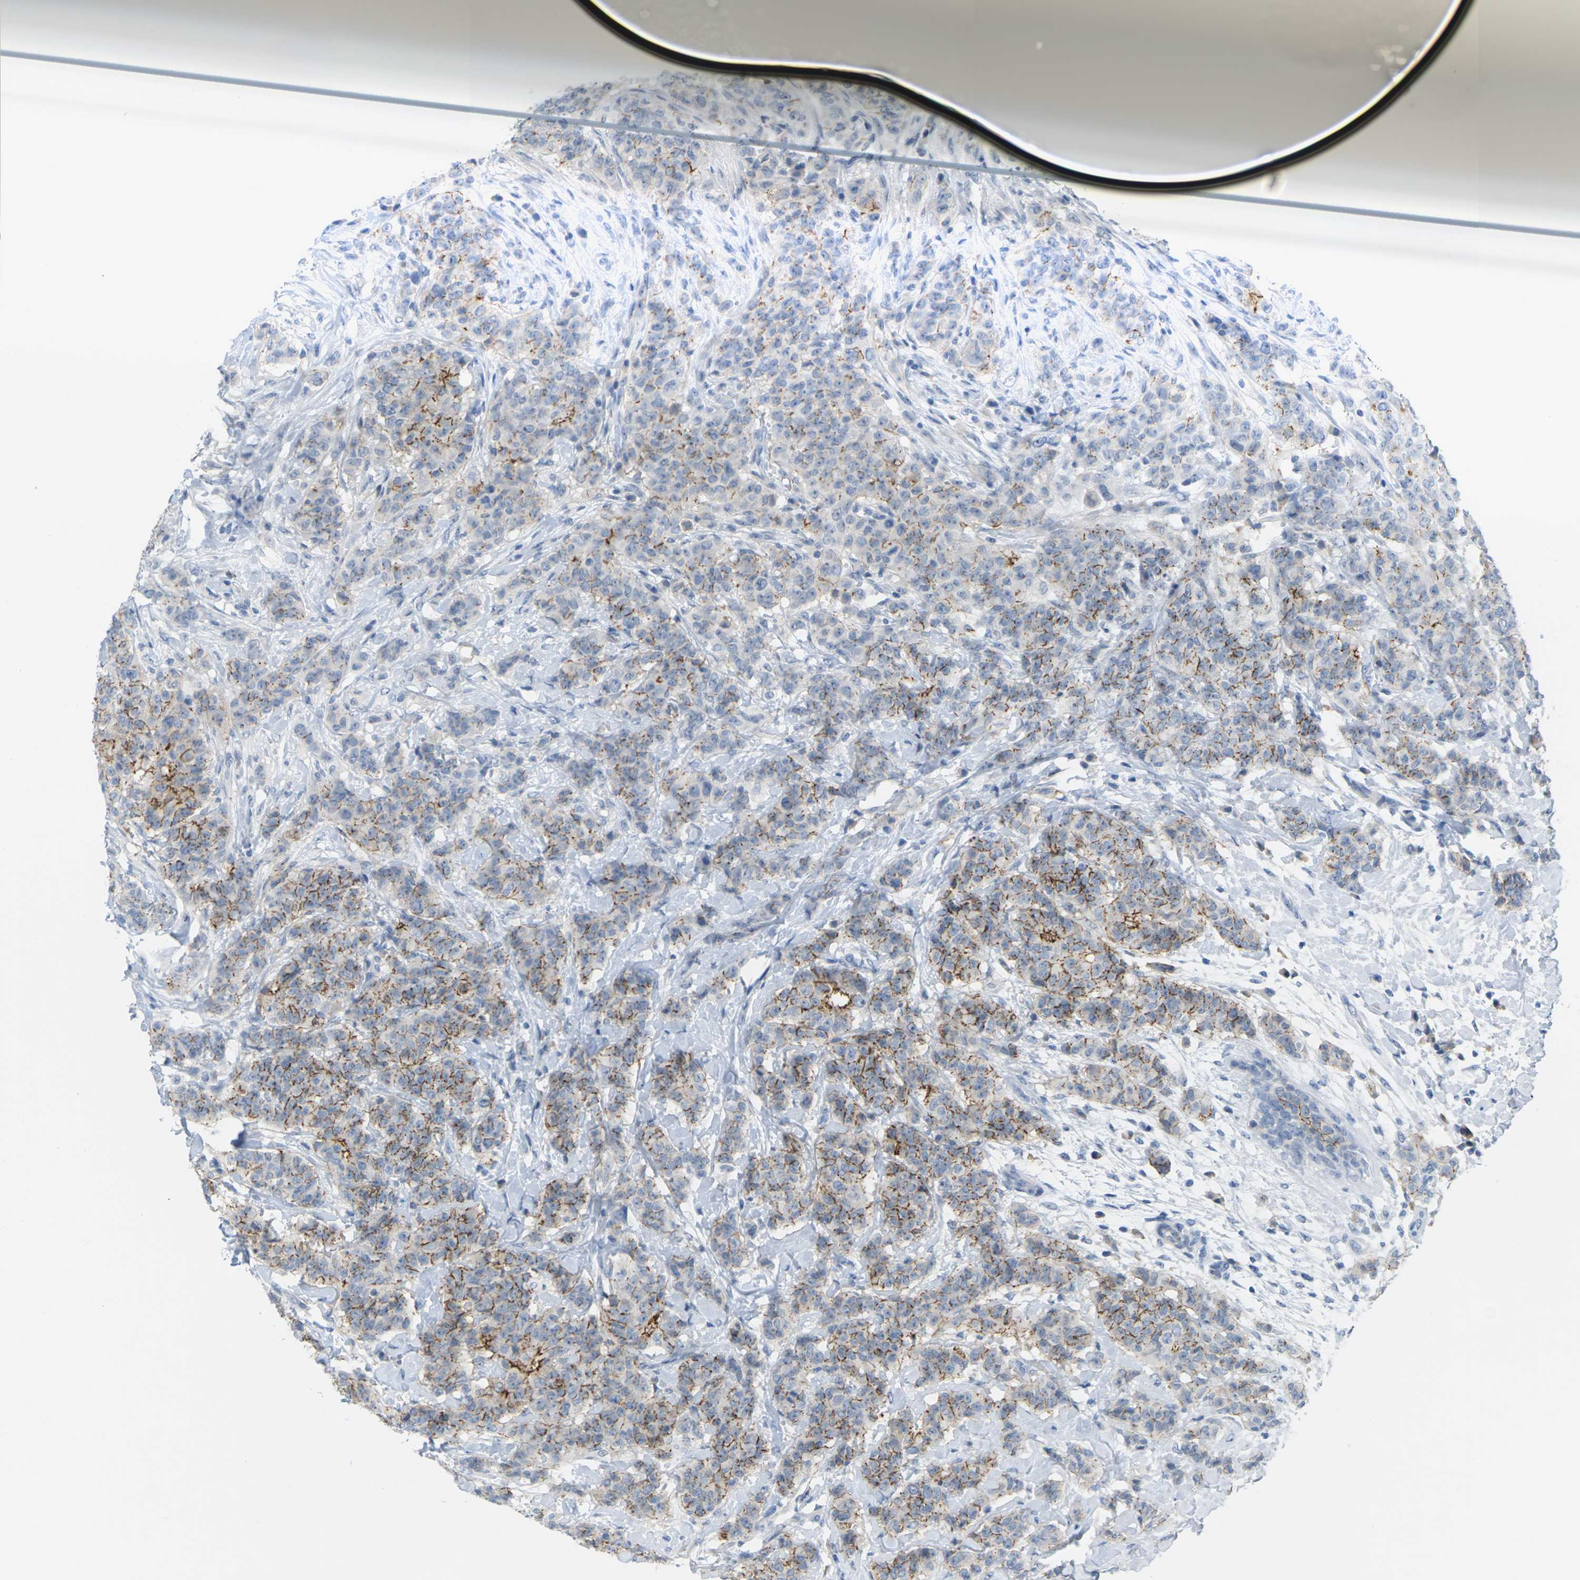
{"staining": {"intensity": "moderate", "quantity": "25%-75%", "location": "cytoplasmic/membranous"}, "tissue": "breast cancer", "cell_type": "Tumor cells", "image_type": "cancer", "snomed": [{"axis": "morphology", "description": "Normal tissue, NOS"}, {"axis": "morphology", "description": "Duct carcinoma"}, {"axis": "topography", "description": "Breast"}], "caption": "Immunohistochemistry image of neoplastic tissue: human invasive ductal carcinoma (breast) stained using immunohistochemistry demonstrates medium levels of moderate protein expression localized specifically in the cytoplasmic/membranous of tumor cells, appearing as a cytoplasmic/membranous brown color.", "gene": "CLDN3", "patient": {"sex": "female", "age": 40}}